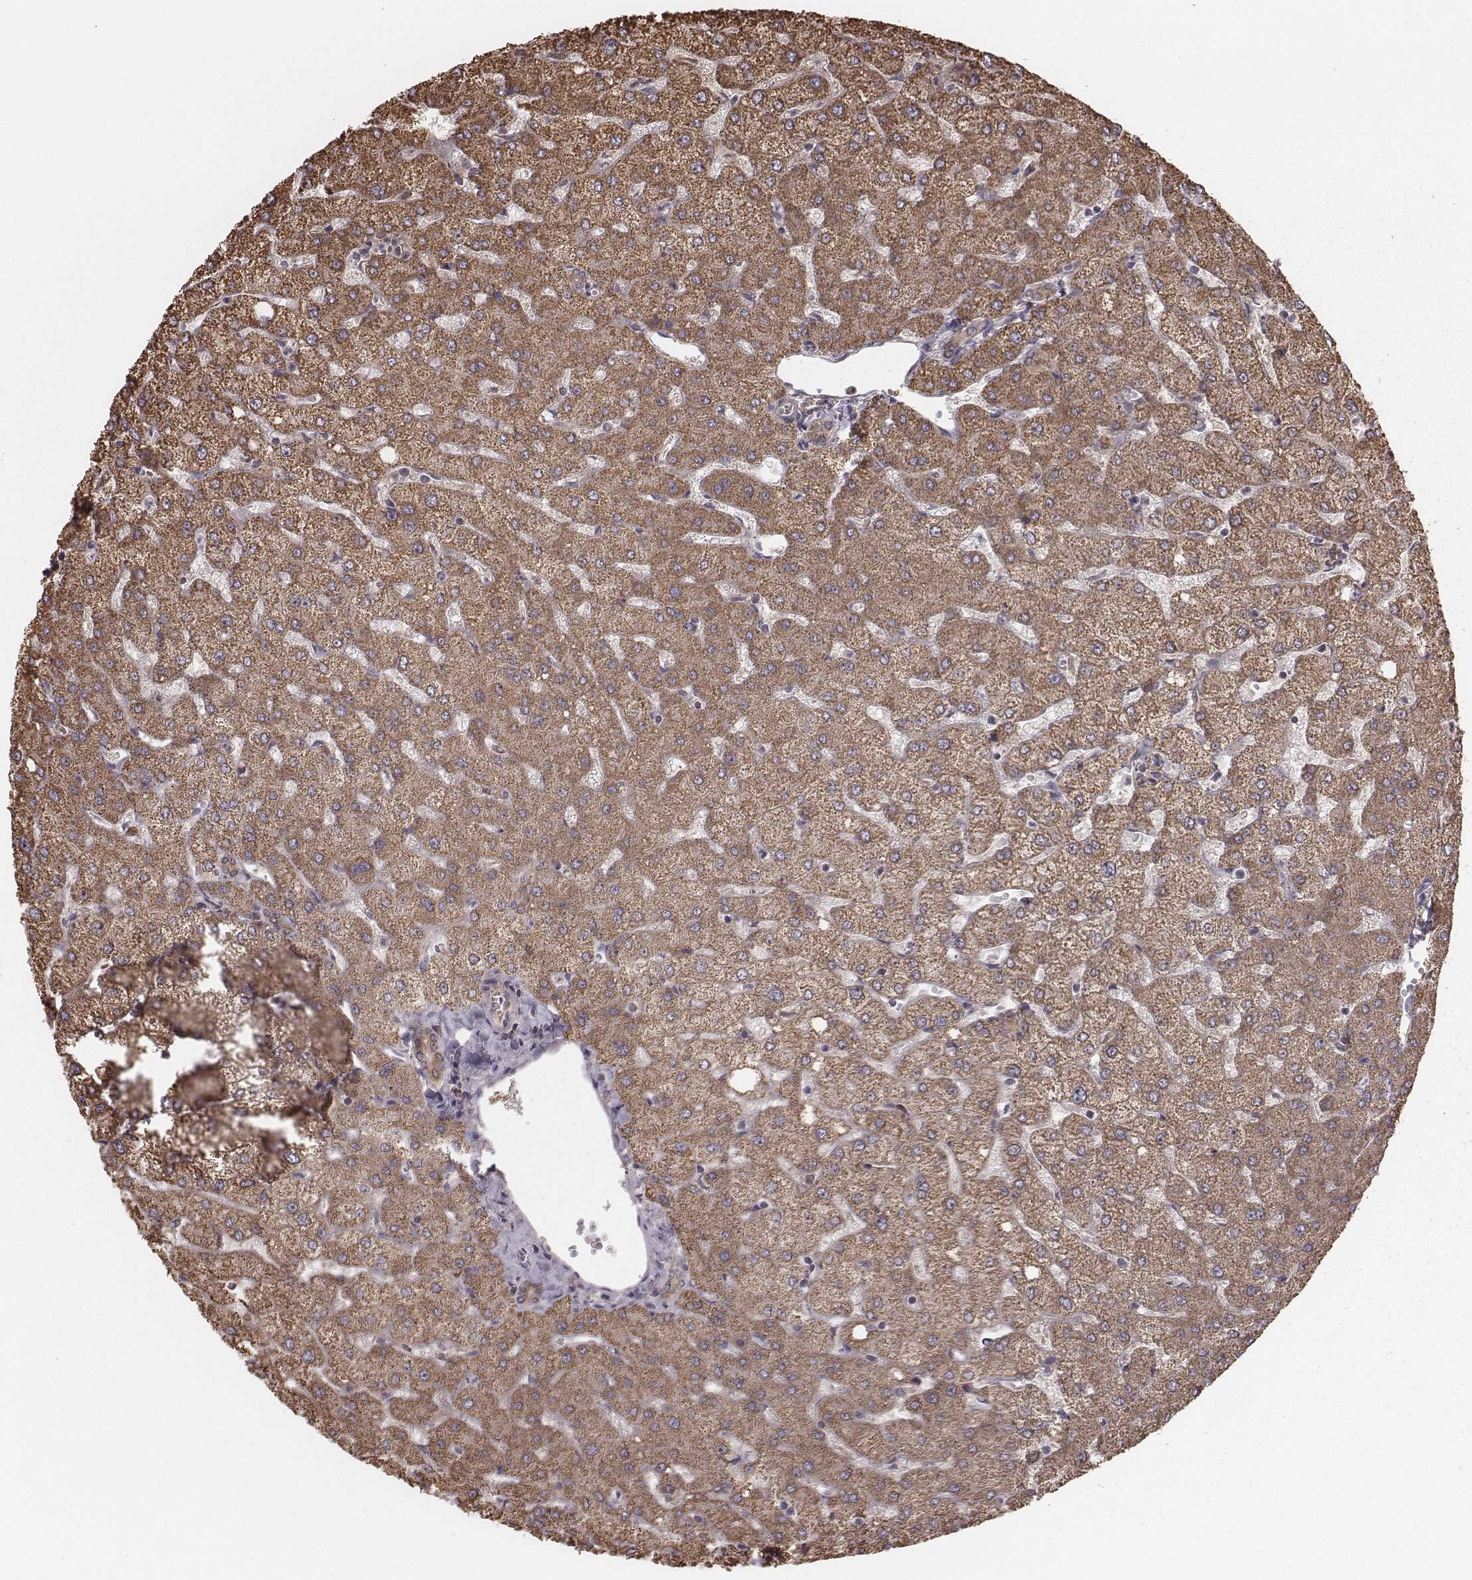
{"staining": {"intensity": "moderate", "quantity": ">75%", "location": "cytoplasmic/membranous"}, "tissue": "liver", "cell_type": "Cholangiocytes", "image_type": "normal", "snomed": [{"axis": "morphology", "description": "Normal tissue, NOS"}, {"axis": "topography", "description": "Liver"}], "caption": "Protein expression analysis of benign human liver reveals moderate cytoplasmic/membranous staining in approximately >75% of cholangiocytes. The staining was performed using DAB (3,3'-diaminobenzidine) to visualize the protein expression in brown, while the nuclei were stained in blue with hematoxylin (Magnification: 20x).", "gene": "PDCD2L", "patient": {"sex": "female", "age": 54}}